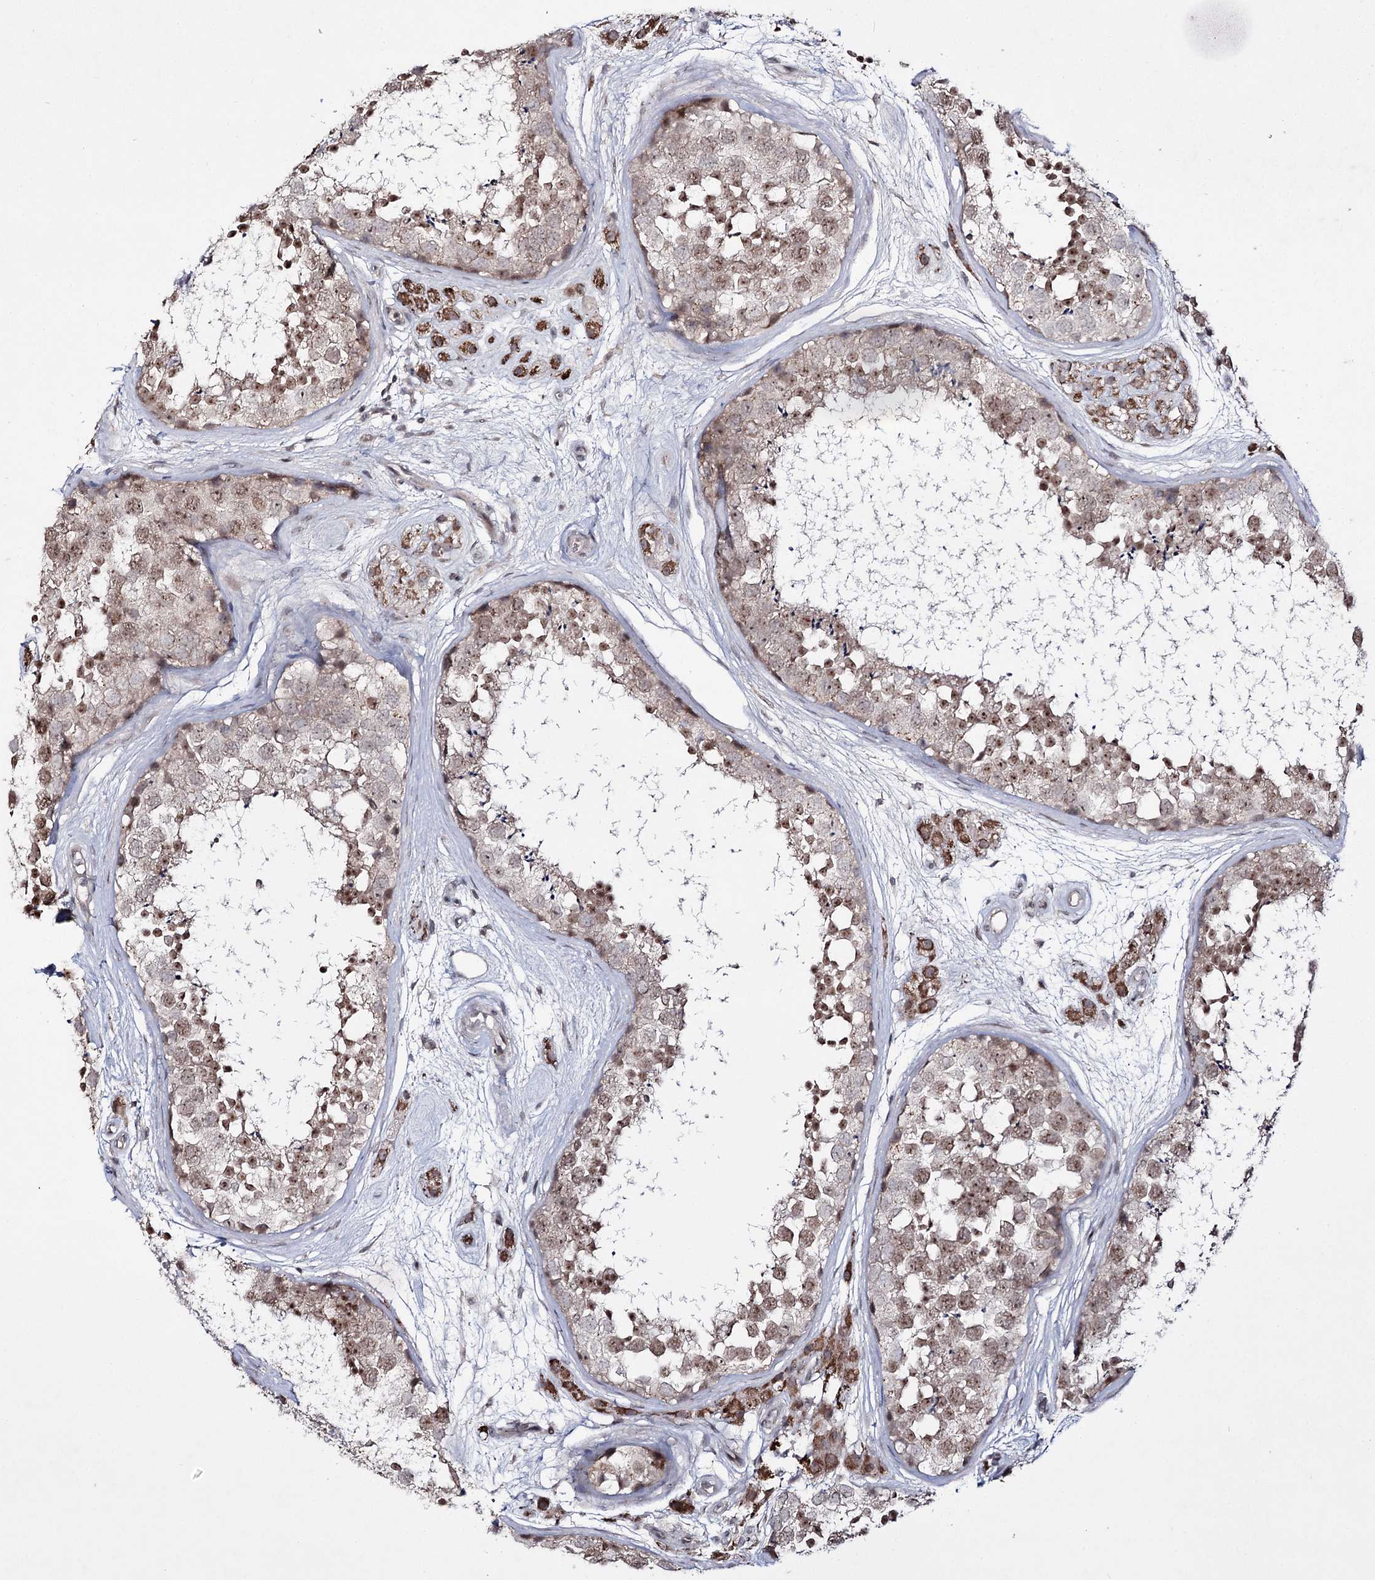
{"staining": {"intensity": "moderate", "quantity": "25%-75%", "location": "nuclear"}, "tissue": "testis", "cell_type": "Cells in seminiferous ducts", "image_type": "normal", "snomed": [{"axis": "morphology", "description": "Normal tissue, NOS"}, {"axis": "topography", "description": "Testis"}], "caption": "Immunohistochemical staining of benign testis reveals moderate nuclear protein staining in about 25%-75% of cells in seminiferous ducts.", "gene": "HOXC11", "patient": {"sex": "male", "age": 56}}